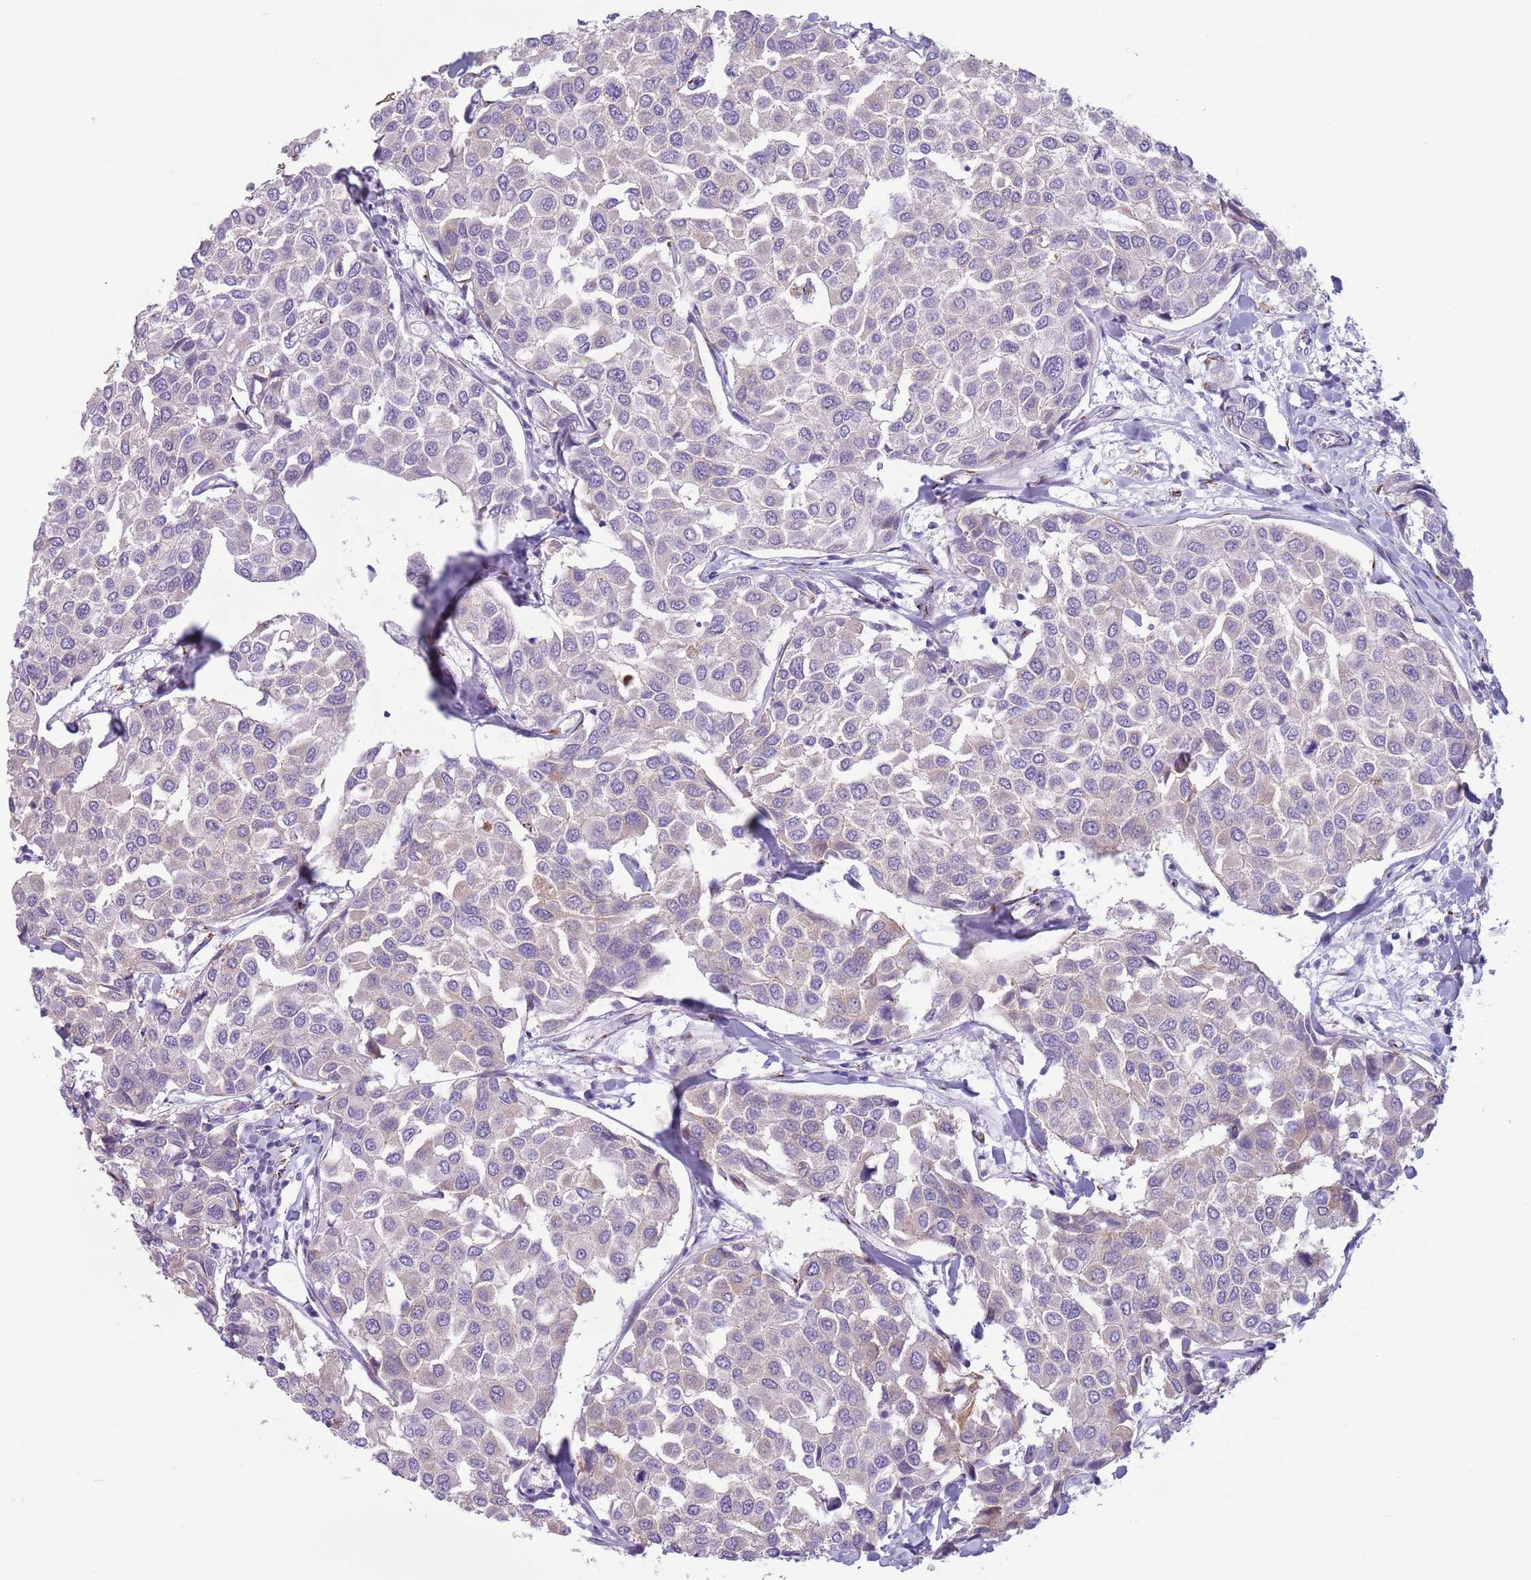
{"staining": {"intensity": "negative", "quantity": "none", "location": "none"}, "tissue": "breast cancer", "cell_type": "Tumor cells", "image_type": "cancer", "snomed": [{"axis": "morphology", "description": "Duct carcinoma"}, {"axis": "topography", "description": "Breast"}], "caption": "High magnification brightfield microscopy of breast cancer (invasive ductal carcinoma) stained with DAB (brown) and counterstained with hematoxylin (blue): tumor cells show no significant expression. The staining was performed using DAB to visualize the protein expression in brown, while the nuclei were stained in blue with hematoxylin (Magnification: 20x).", "gene": "C20orf96", "patient": {"sex": "female", "age": 55}}